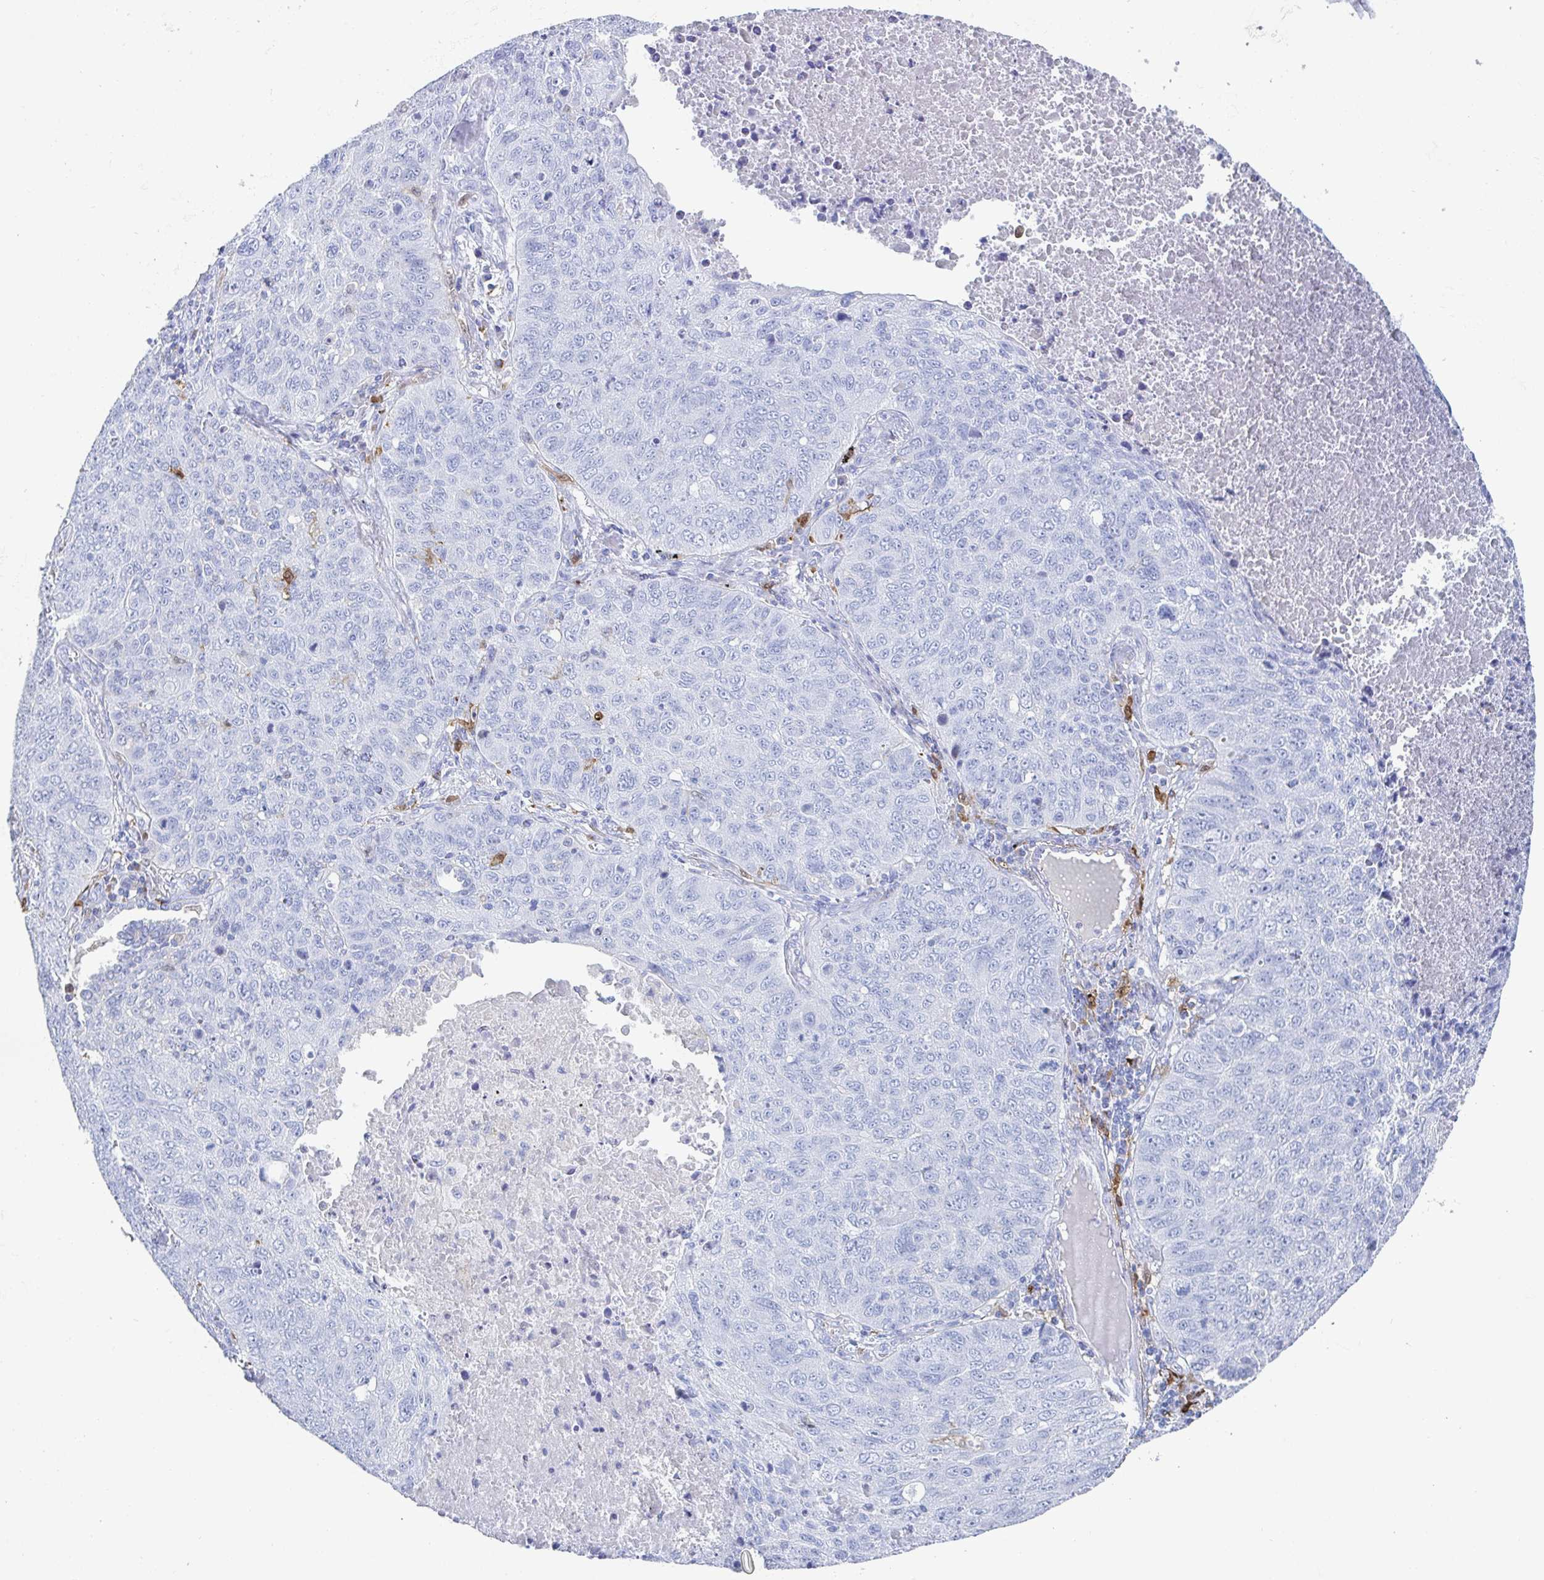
{"staining": {"intensity": "negative", "quantity": "none", "location": "none"}, "tissue": "lung cancer", "cell_type": "Tumor cells", "image_type": "cancer", "snomed": [{"axis": "morphology", "description": "Normal morphology"}, {"axis": "morphology", "description": "Aneuploidy"}, {"axis": "morphology", "description": "Squamous cell carcinoma, NOS"}, {"axis": "topography", "description": "Lymph node"}, {"axis": "topography", "description": "Lung"}], "caption": "Tumor cells are negative for protein expression in human squamous cell carcinoma (lung).", "gene": "OR2A4", "patient": {"sex": "female", "age": 76}}